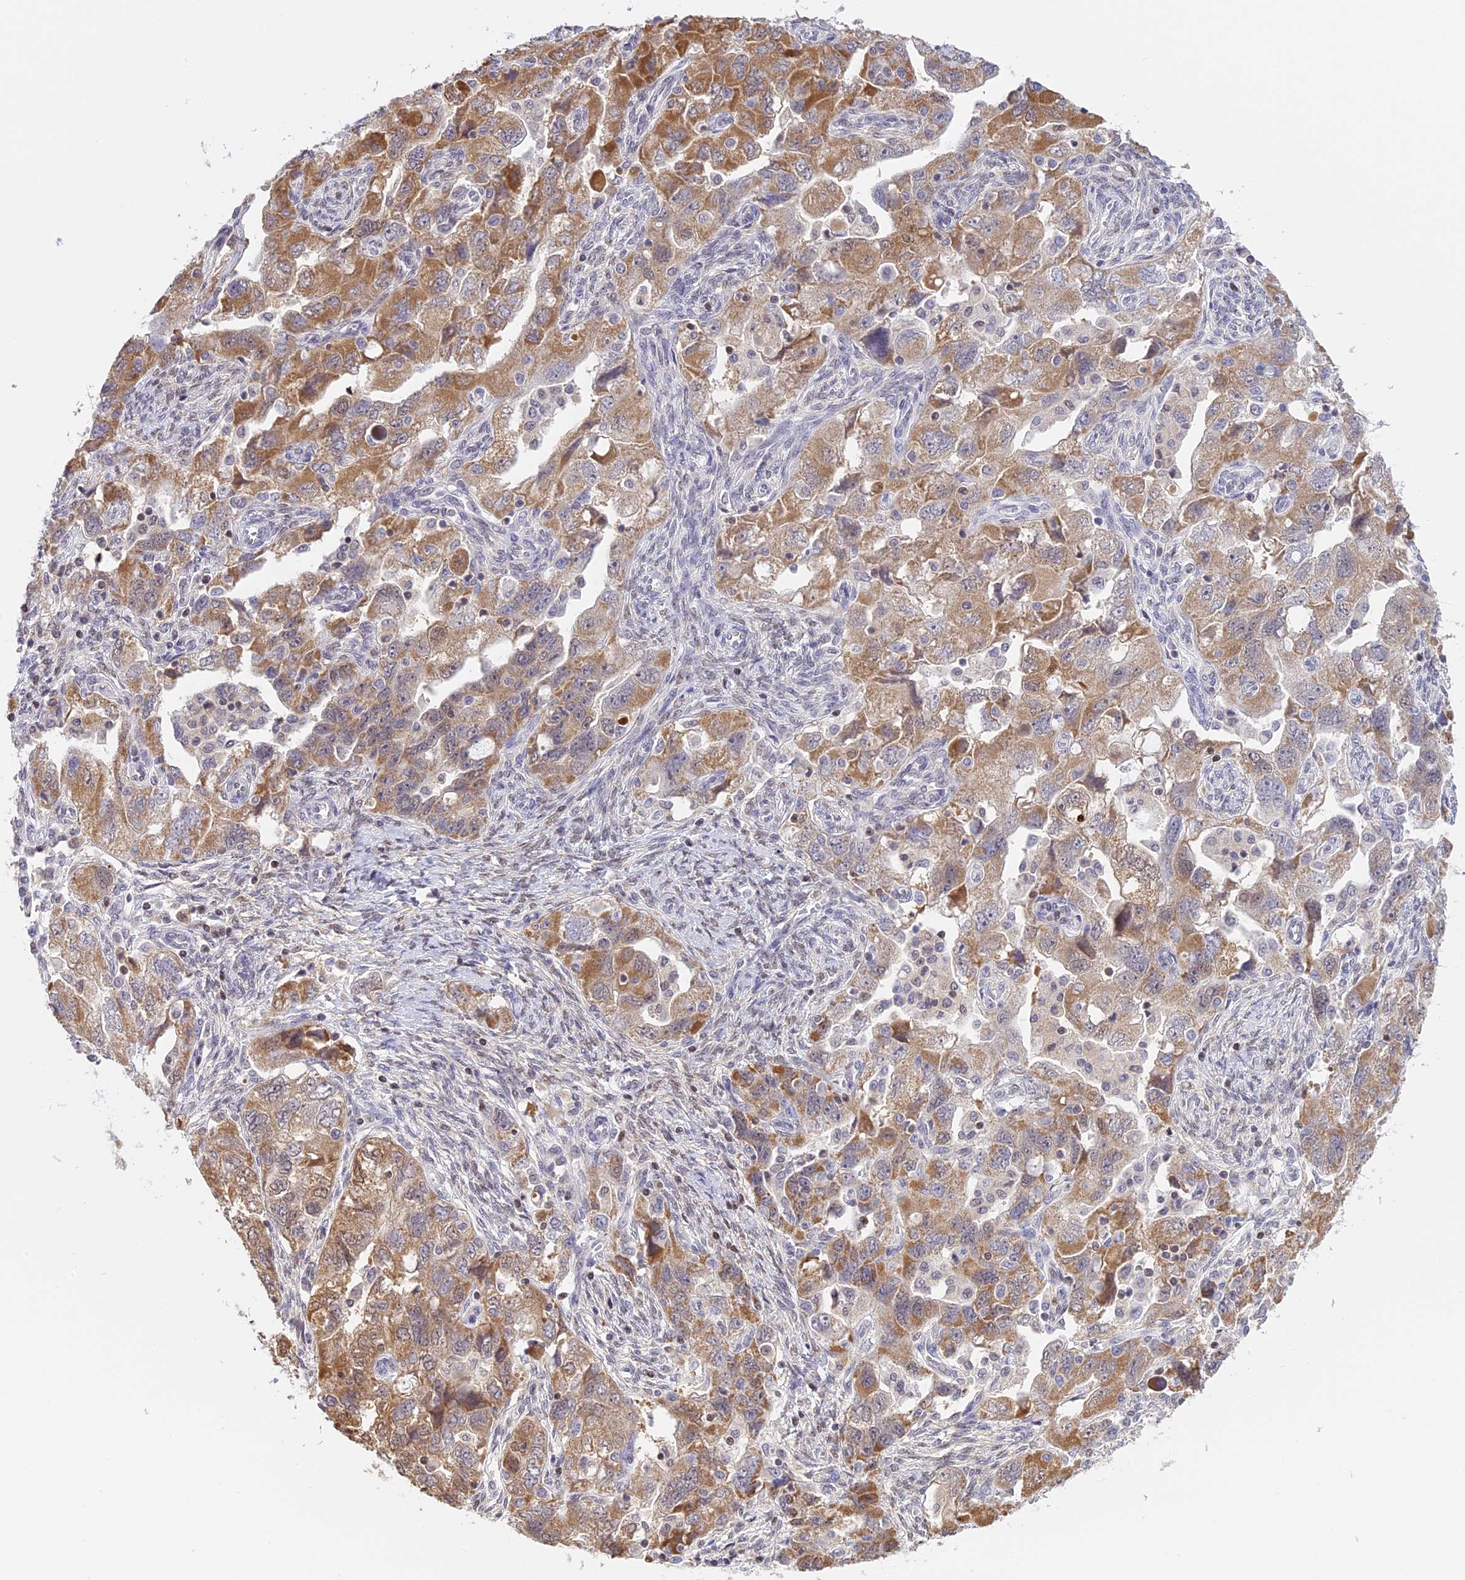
{"staining": {"intensity": "moderate", "quantity": "25%-75%", "location": "cytoplasmic/membranous"}, "tissue": "ovarian cancer", "cell_type": "Tumor cells", "image_type": "cancer", "snomed": [{"axis": "morphology", "description": "Carcinoma, NOS"}, {"axis": "morphology", "description": "Cystadenocarcinoma, serous, NOS"}, {"axis": "topography", "description": "Ovary"}], "caption": "Protein expression analysis of ovarian carcinoma demonstrates moderate cytoplasmic/membranous staining in about 25%-75% of tumor cells.", "gene": "IZUMO2", "patient": {"sex": "female", "age": 69}}